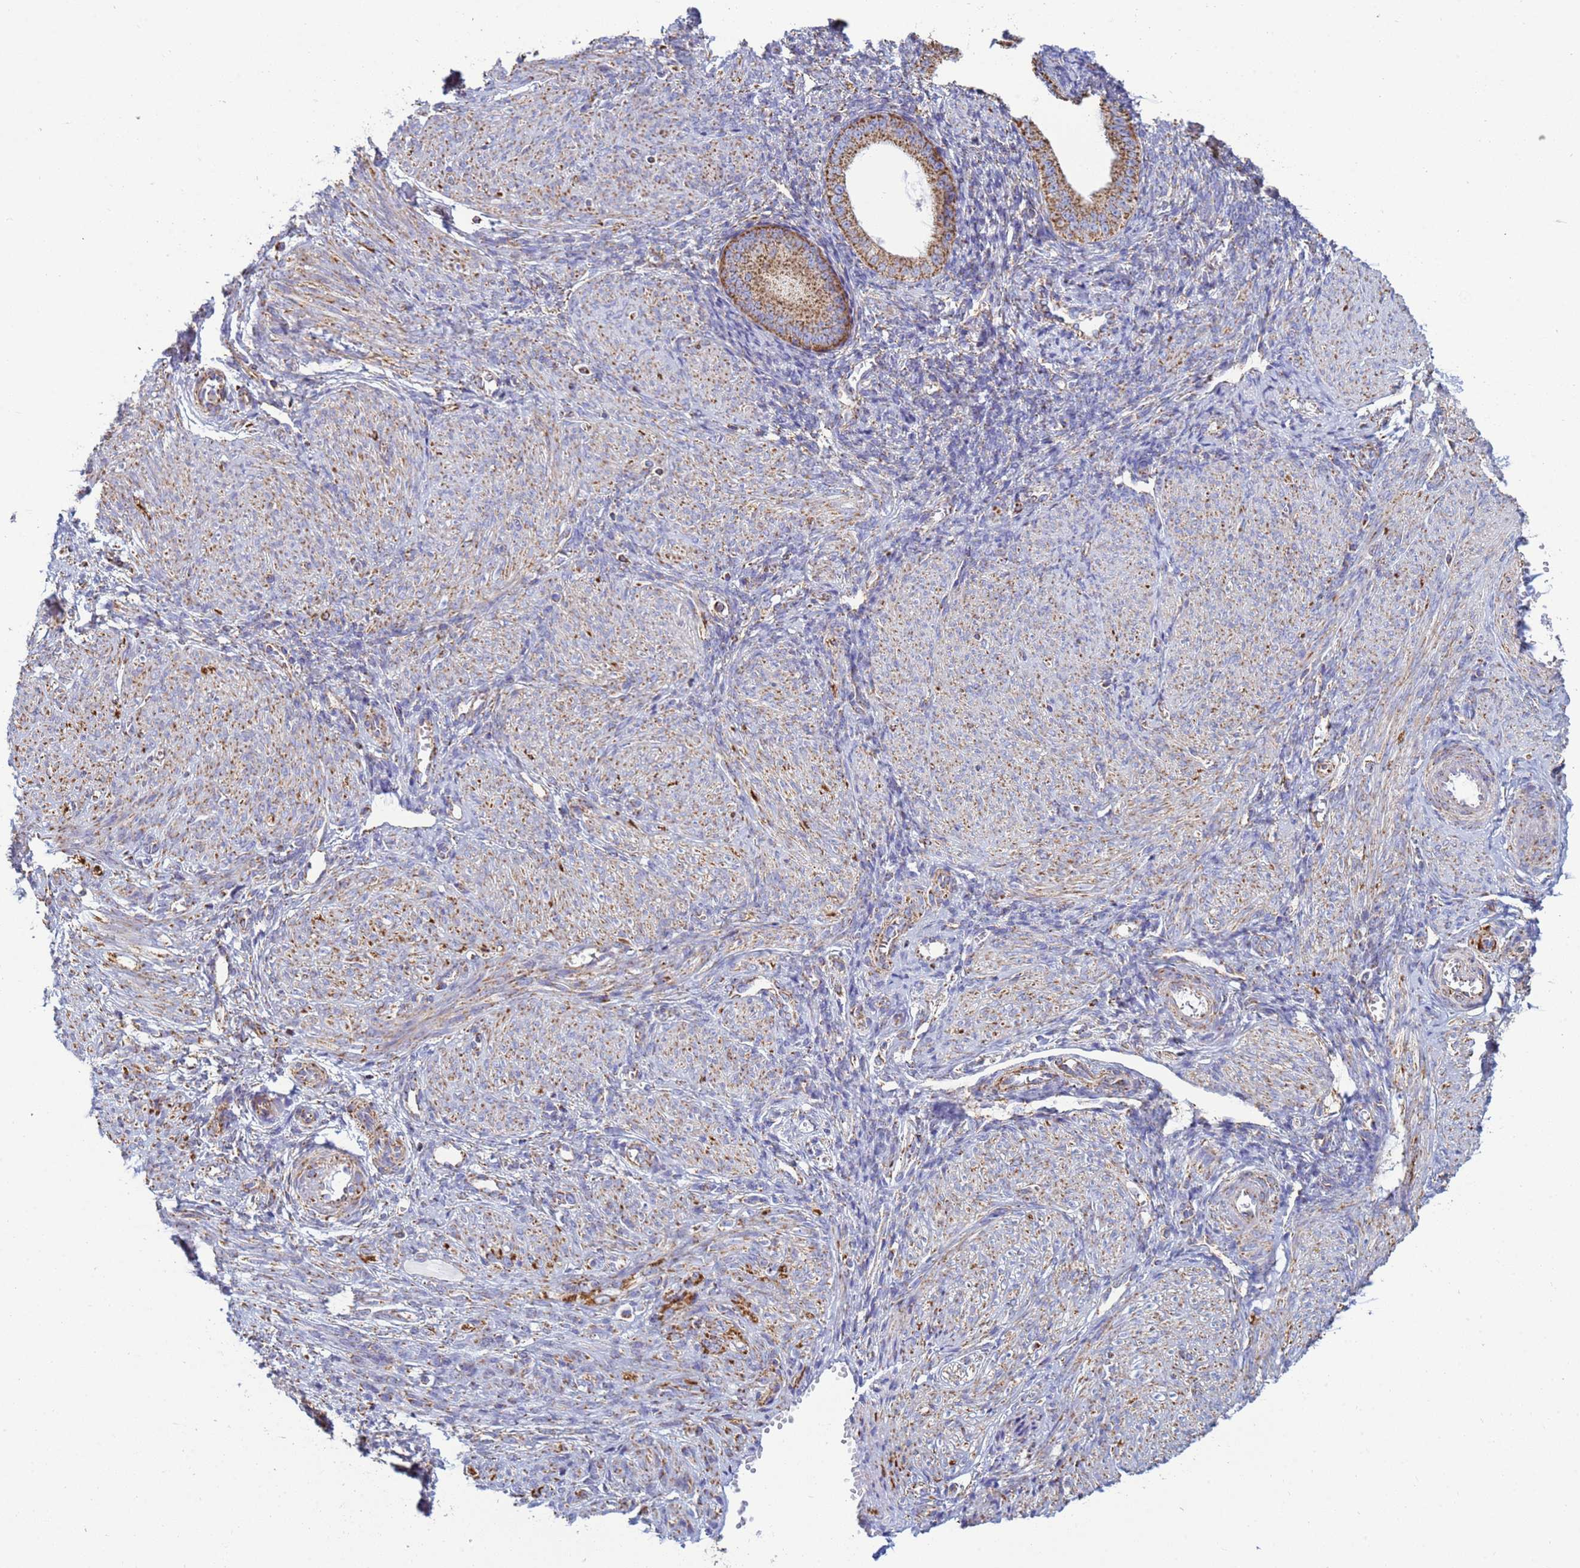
{"staining": {"intensity": "weak", "quantity": "<25%", "location": "cytoplasmic/membranous"}, "tissue": "endometrium", "cell_type": "Cells in endometrial stroma", "image_type": "normal", "snomed": [{"axis": "morphology", "description": "Normal tissue, NOS"}, {"axis": "topography", "description": "Endometrium"}], "caption": "DAB immunohistochemical staining of unremarkable human endometrium exhibits no significant staining in cells in endometrial stroma.", "gene": "COQ4", "patient": {"sex": "female", "age": 49}}